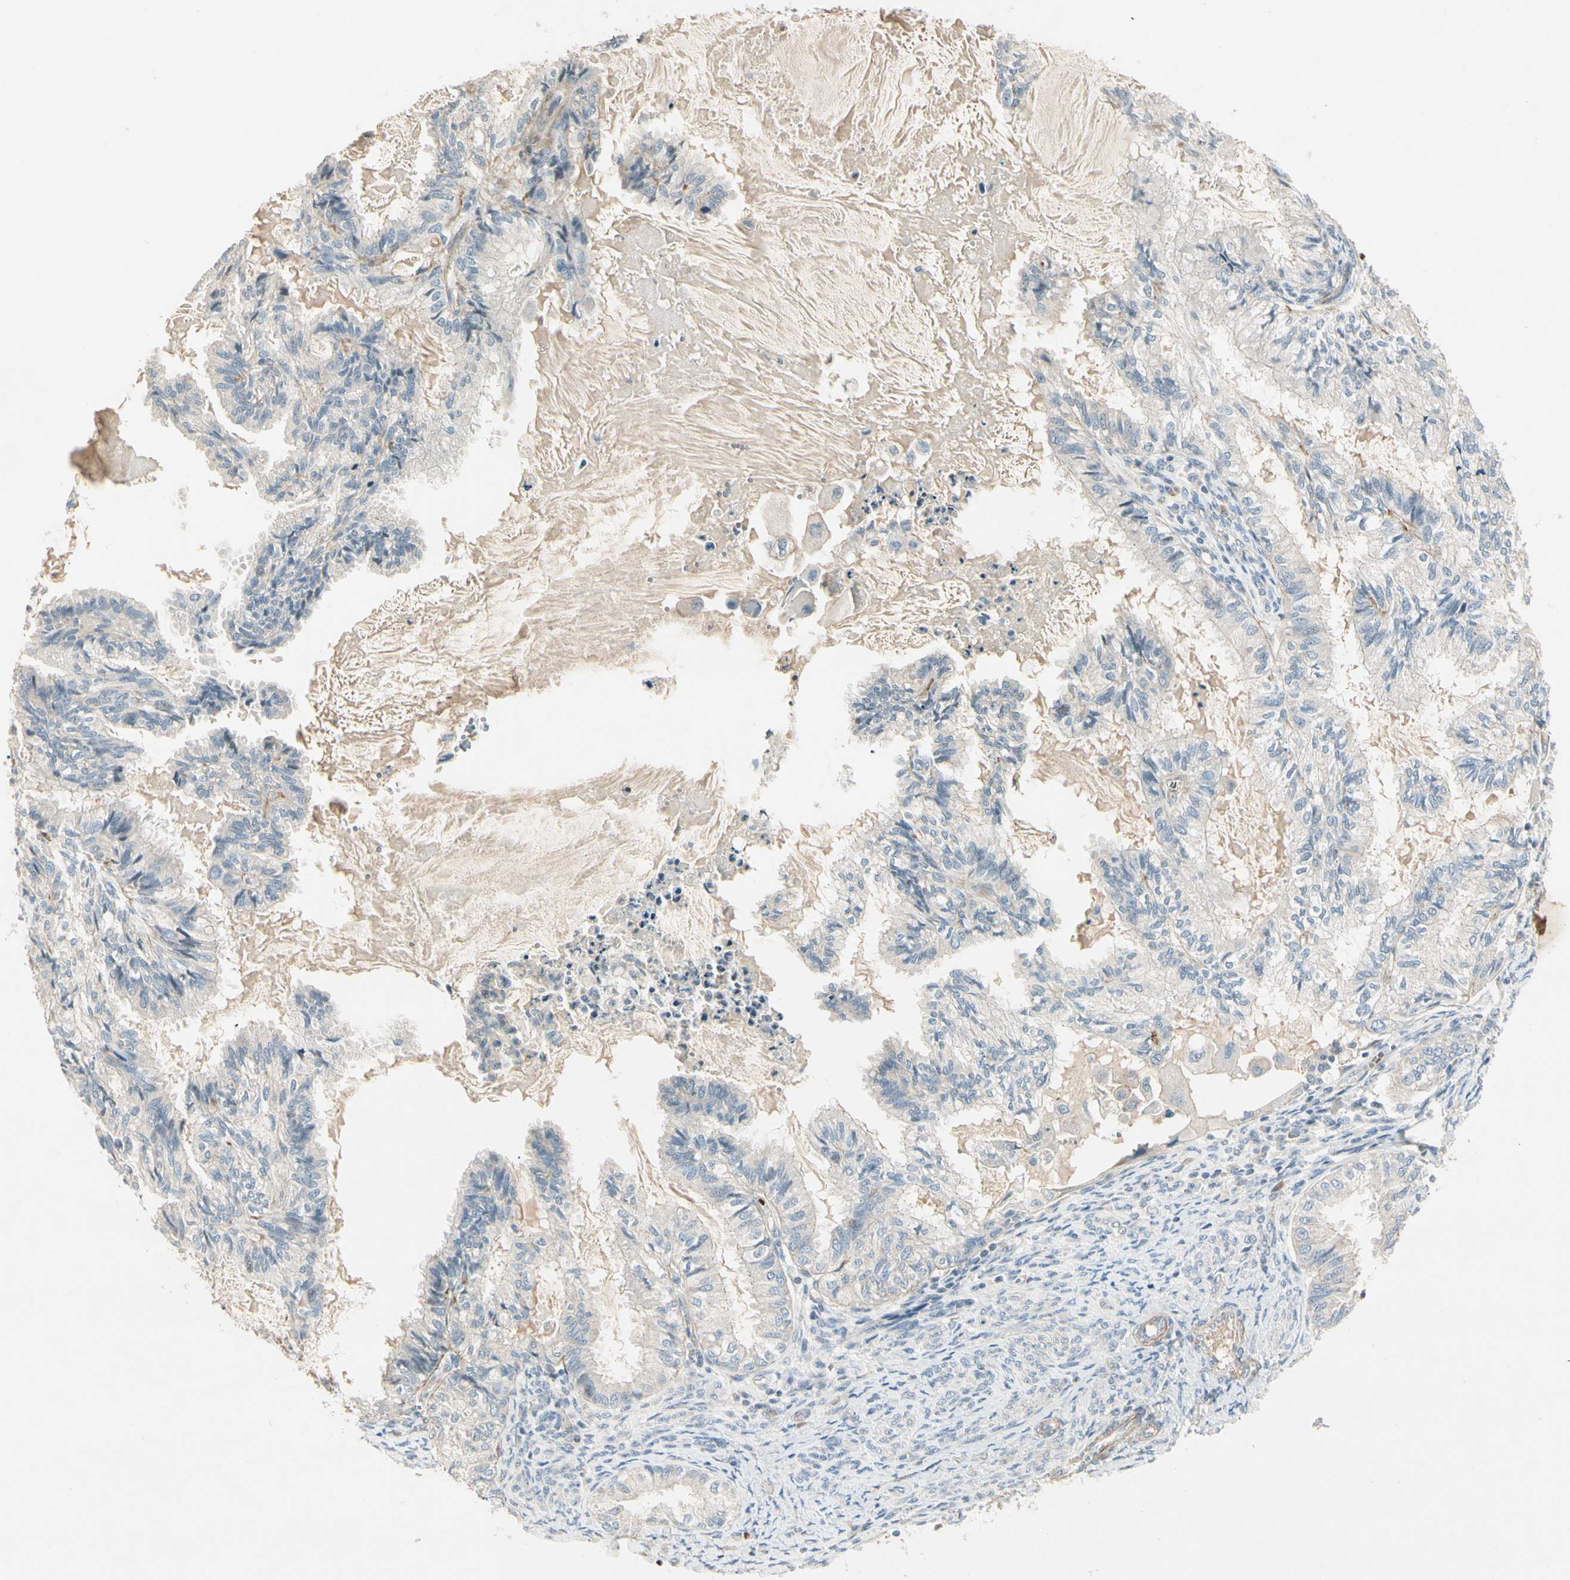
{"staining": {"intensity": "negative", "quantity": "none", "location": "none"}, "tissue": "cervical cancer", "cell_type": "Tumor cells", "image_type": "cancer", "snomed": [{"axis": "morphology", "description": "Normal tissue, NOS"}, {"axis": "morphology", "description": "Adenocarcinoma, NOS"}, {"axis": "topography", "description": "Cervix"}, {"axis": "topography", "description": "Endometrium"}], "caption": "Immunohistochemical staining of human cervical adenocarcinoma exhibits no significant expression in tumor cells.", "gene": "PPP3CB", "patient": {"sex": "female", "age": 86}}